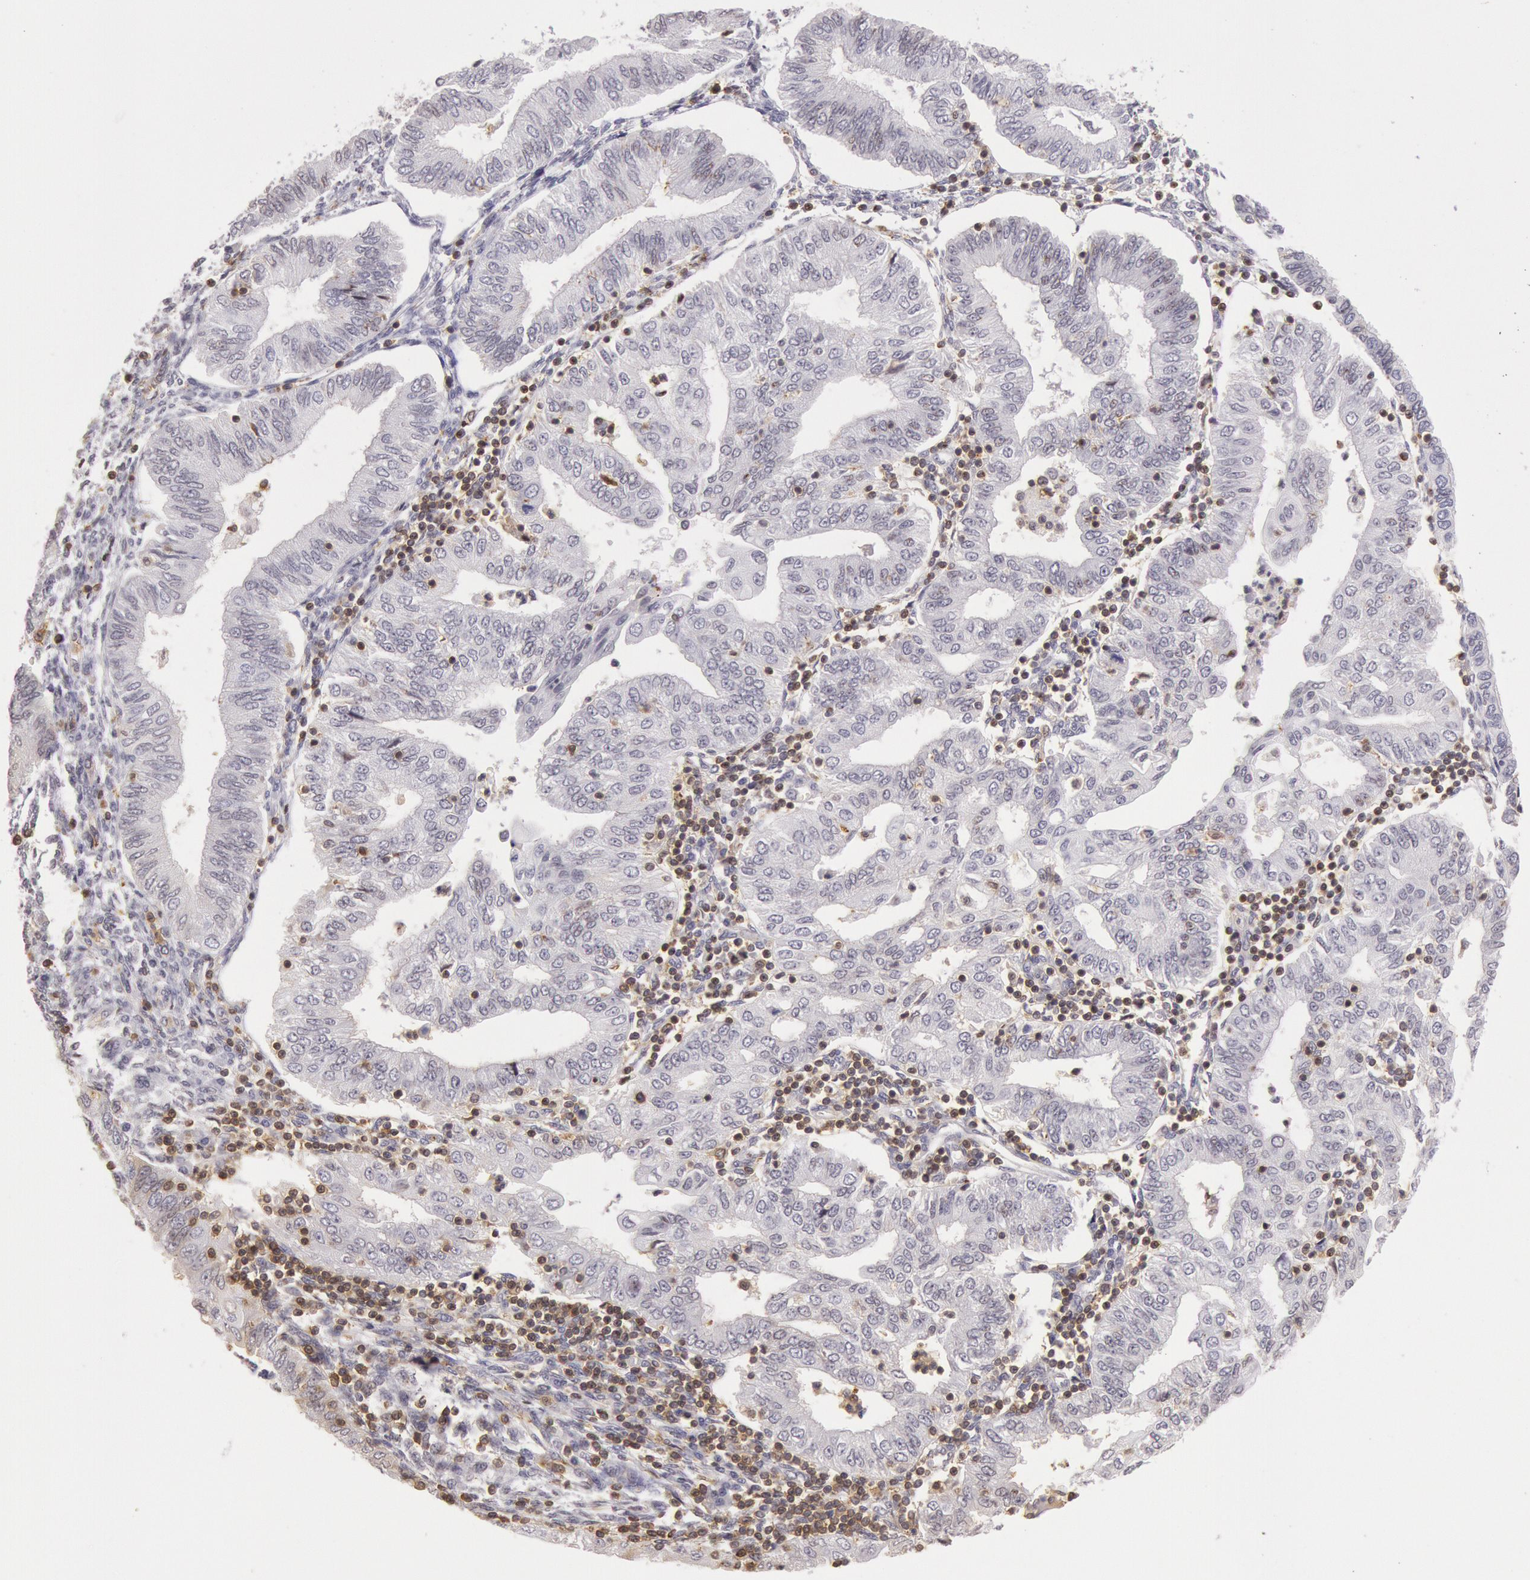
{"staining": {"intensity": "negative", "quantity": "none", "location": "none"}, "tissue": "endometrial cancer", "cell_type": "Tumor cells", "image_type": "cancer", "snomed": [{"axis": "morphology", "description": "Adenocarcinoma, NOS"}, {"axis": "topography", "description": "Endometrium"}], "caption": "A photomicrograph of human adenocarcinoma (endometrial) is negative for staining in tumor cells. Brightfield microscopy of immunohistochemistry (IHC) stained with DAB (3,3'-diaminobenzidine) (brown) and hematoxylin (blue), captured at high magnification.", "gene": "HIF1A", "patient": {"sex": "female", "age": 51}}